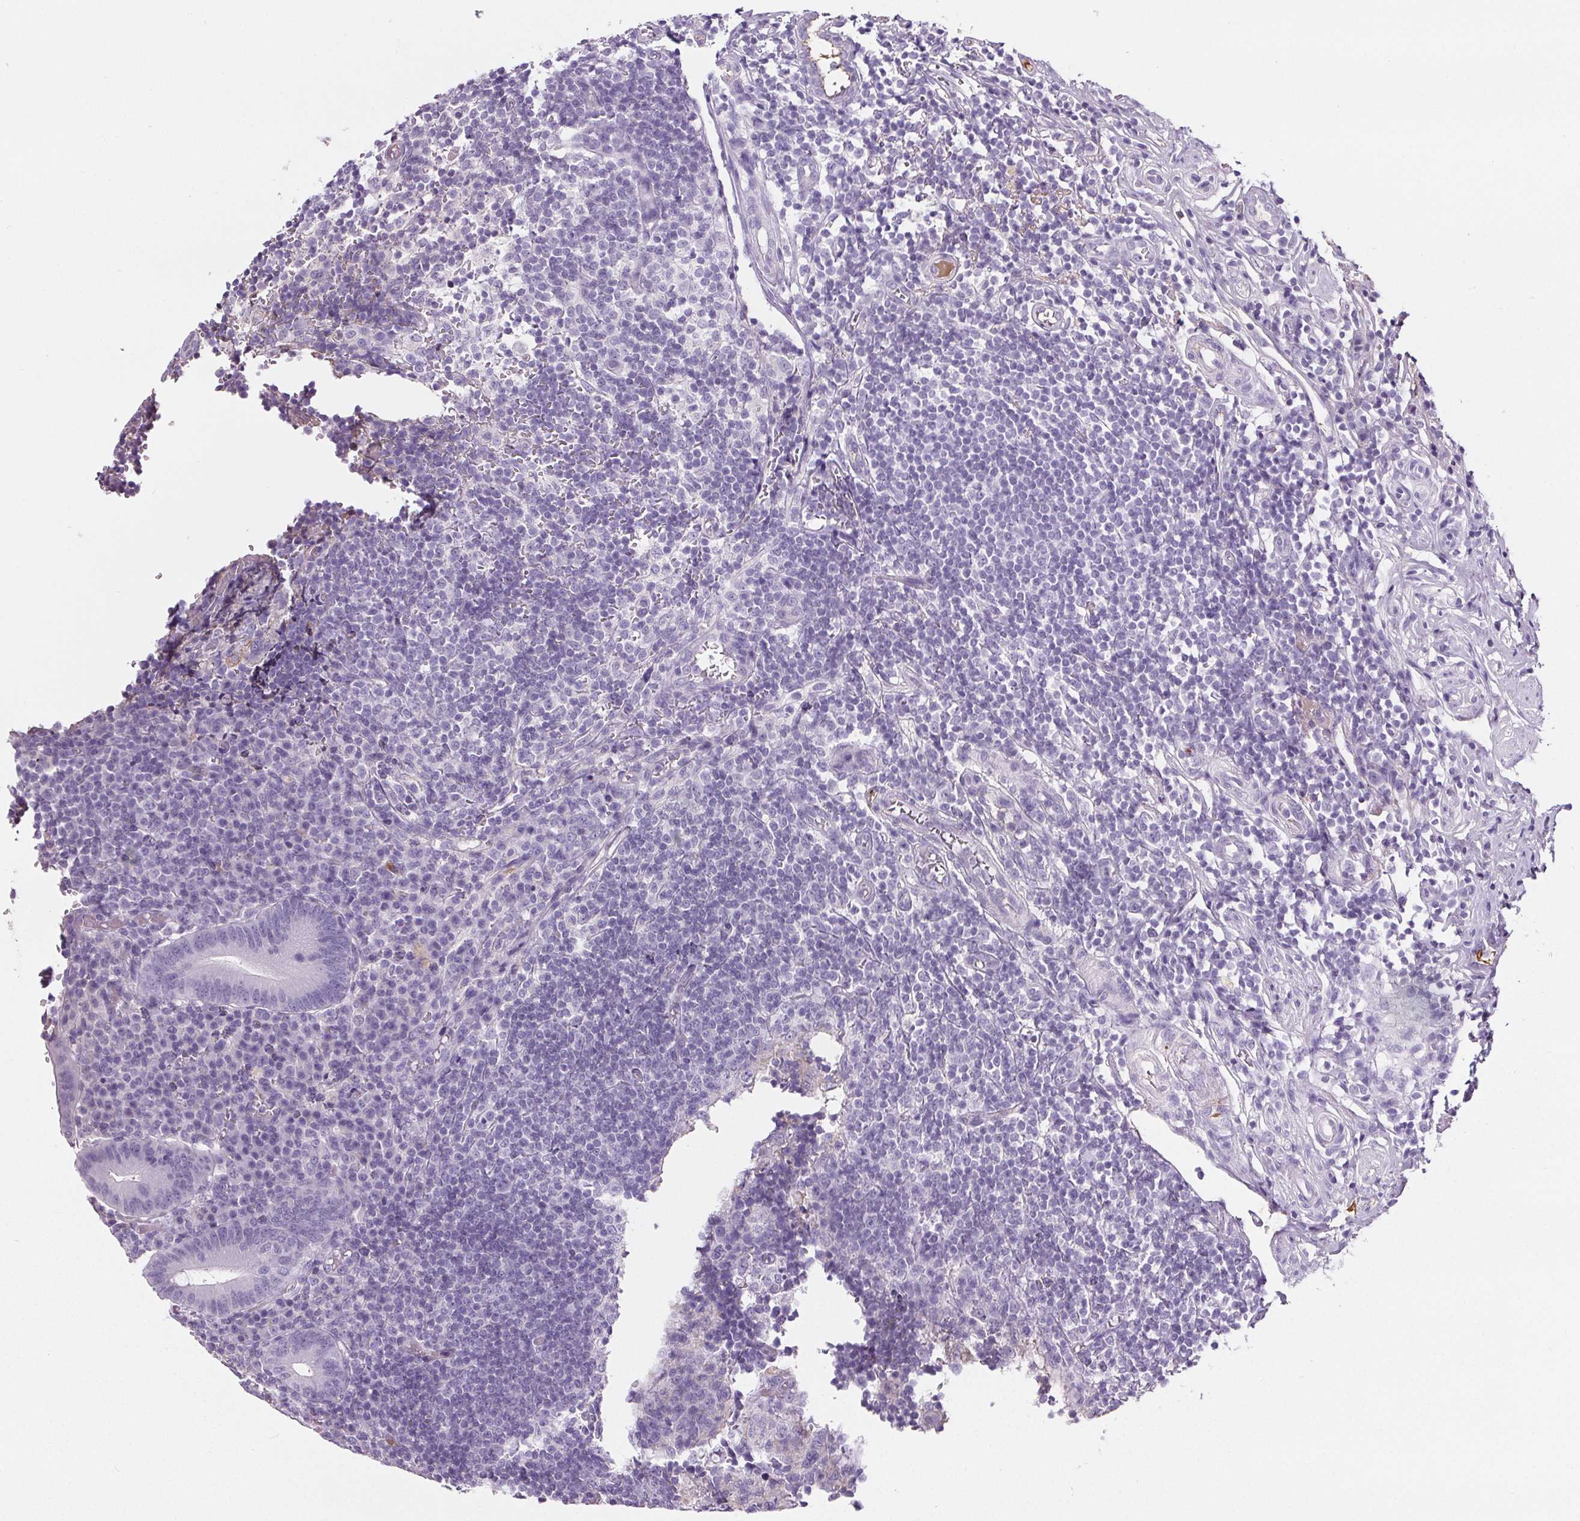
{"staining": {"intensity": "negative", "quantity": "none", "location": "none"}, "tissue": "appendix", "cell_type": "Glandular cells", "image_type": "normal", "snomed": [{"axis": "morphology", "description": "Normal tissue, NOS"}, {"axis": "topography", "description": "Appendix"}], "caption": "IHC photomicrograph of unremarkable human appendix stained for a protein (brown), which displays no staining in glandular cells.", "gene": "CD5L", "patient": {"sex": "male", "age": 18}}